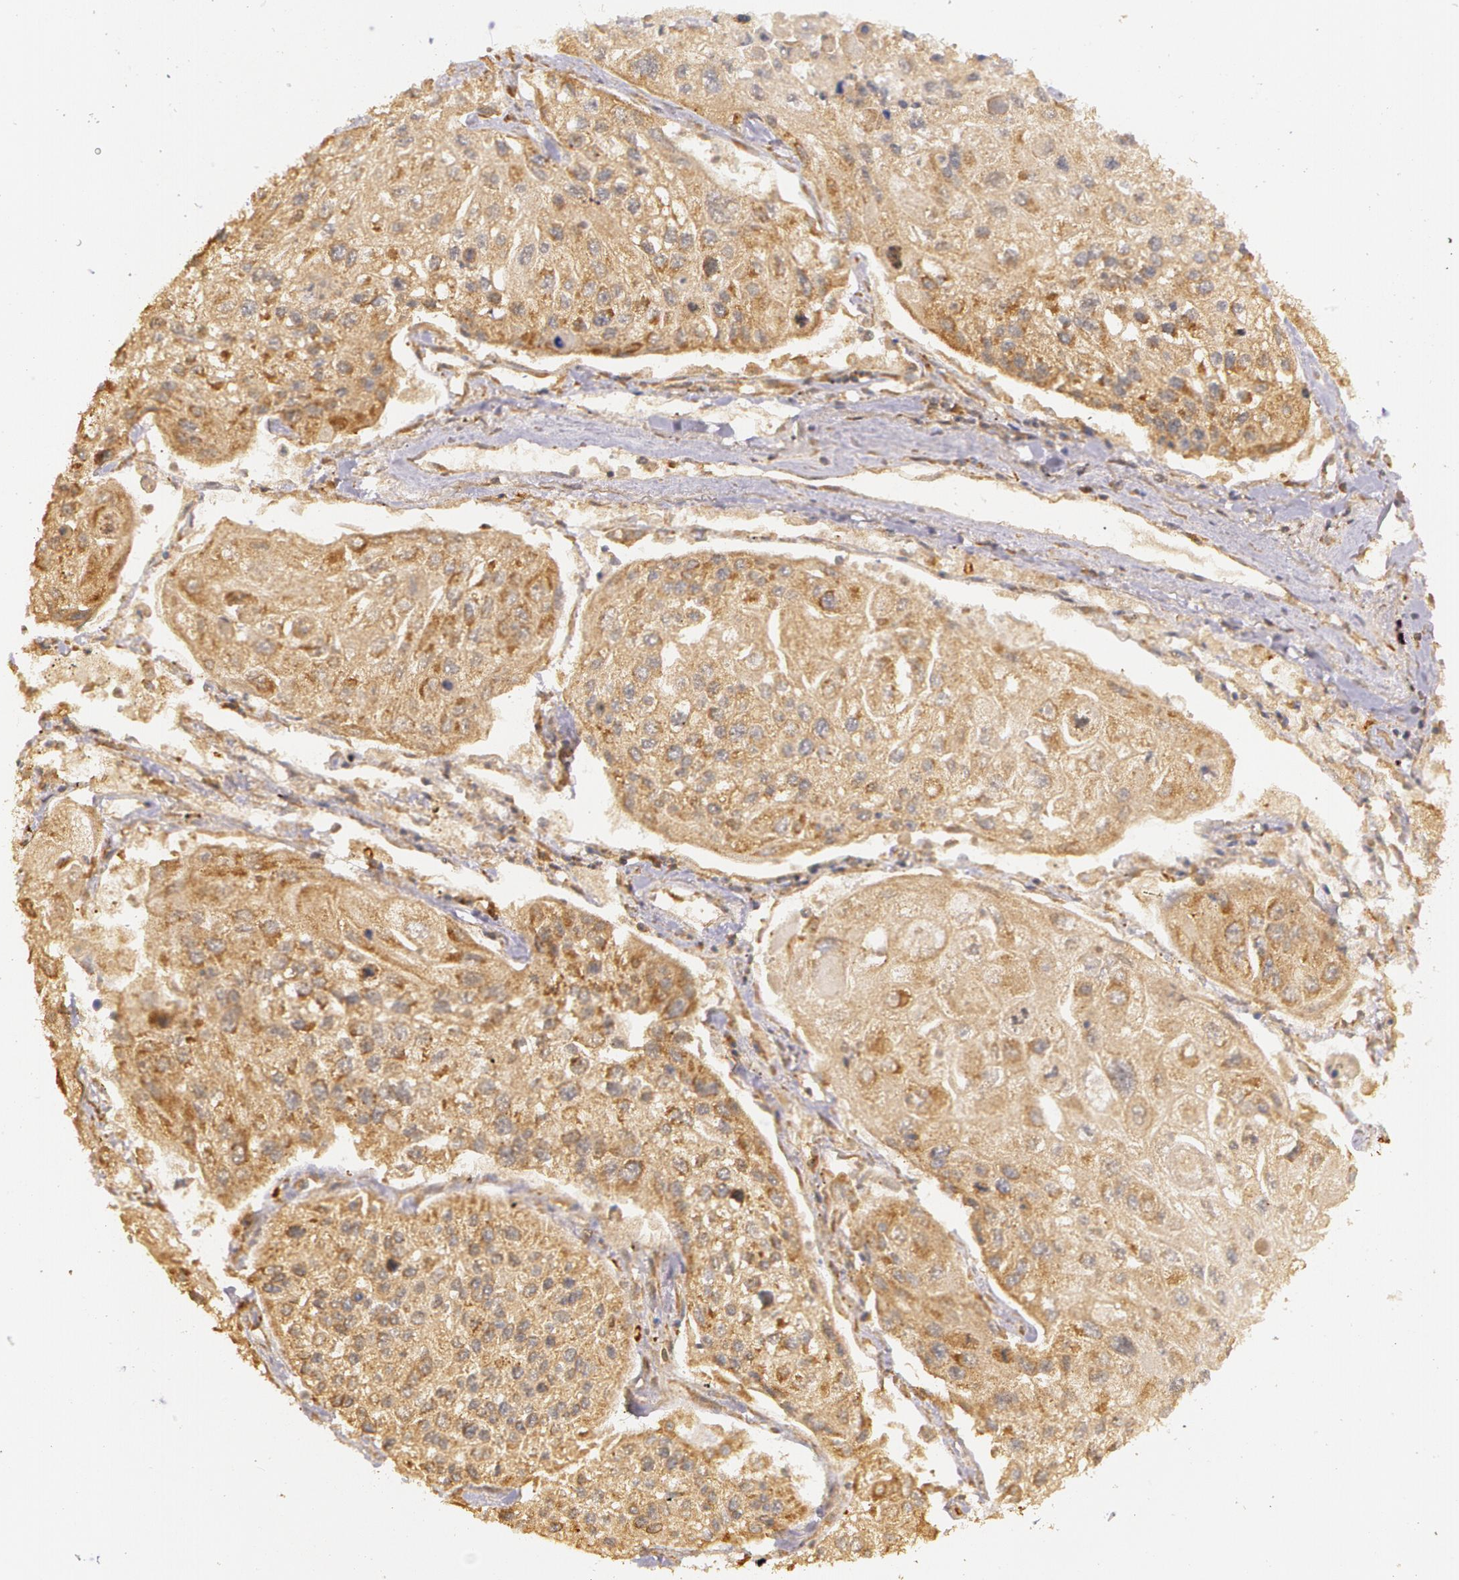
{"staining": {"intensity": "moderate", "quantity": ">75%", "location": "cytoplasmic/membranous"}, "tissue": "lung cancer", "cell_type": "Tumor cells", "image_type": "cancer", "snomed": [{"axis": "morphology", "description": "Squamous cell carcinoma, NOS"}, {"axis": "topography", "description": "Lung"}], "caption": "Protein staining shows moderate cytoplasmic/membranous positivity in approximately >75% of tumor cells in squamous cell carcinoma (lung).", "gene": "ASCC2", "patient": {"sex": "male", "age": 75}}